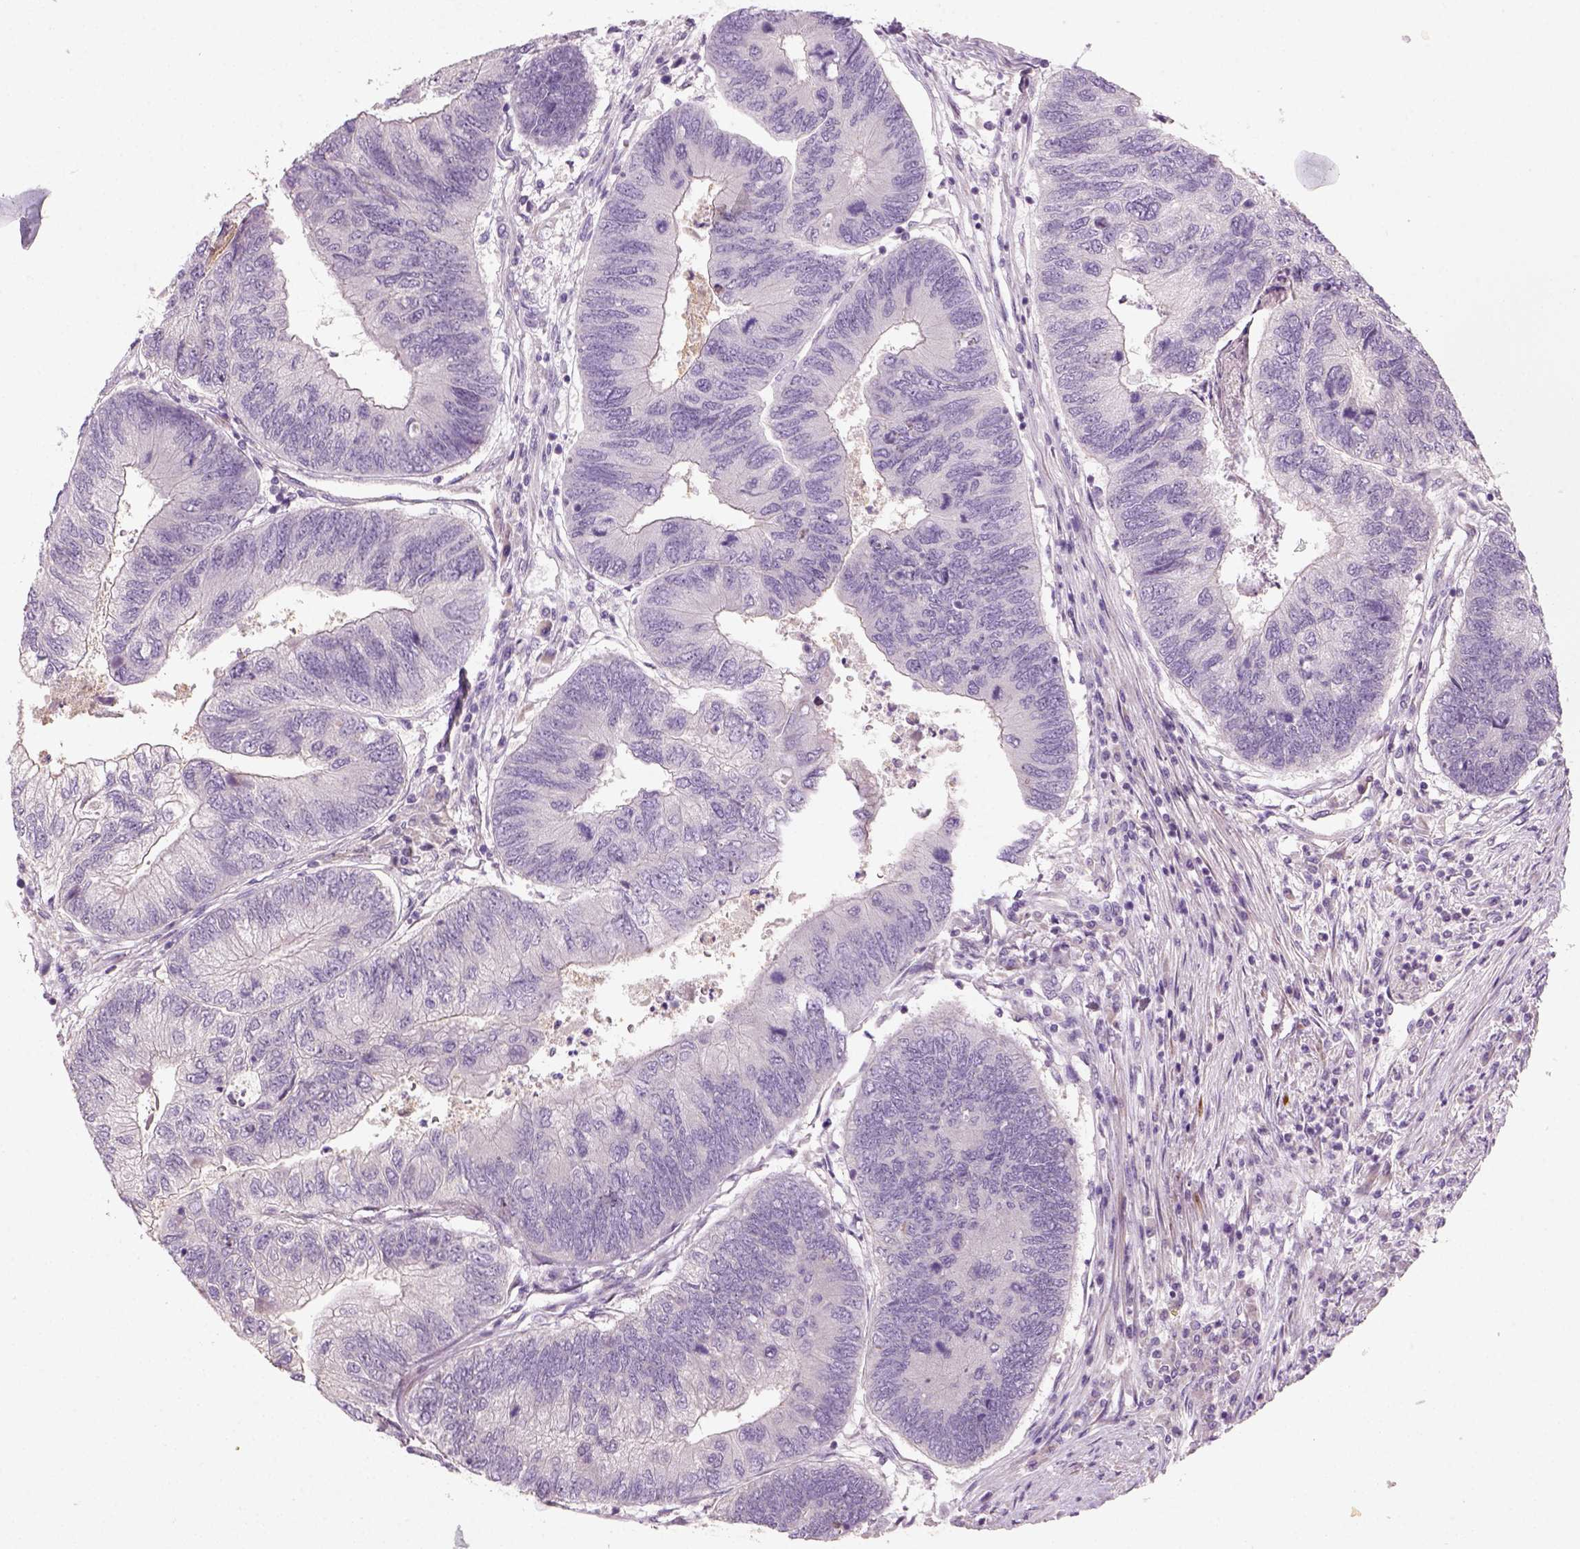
{"staining": {"intensity": "negative", "quantity": "none", "location": "none"}, "tissue": "colorectal cancer", "cell_type": "Tumor cells", "image_type": "cancer", "snomed": [{"axis": "morphology", "description": "Adenocarcinoma, NOS"}, {"axis": "topography", "description": "Colon"}], "caption": "Immunohistochemistry (IHC) of colorectal adenocarcinoma demonstrates no staining in tumor cells. Brightfield microscopy of immunohistochemistry (IHC) stained with DAB (3,3'-diaminobenzidine) (brown) and hematoxylin (blue), captured at high magnification.", "gene": "NUDT6", "patient": {"sex": "female", "age": 67}}